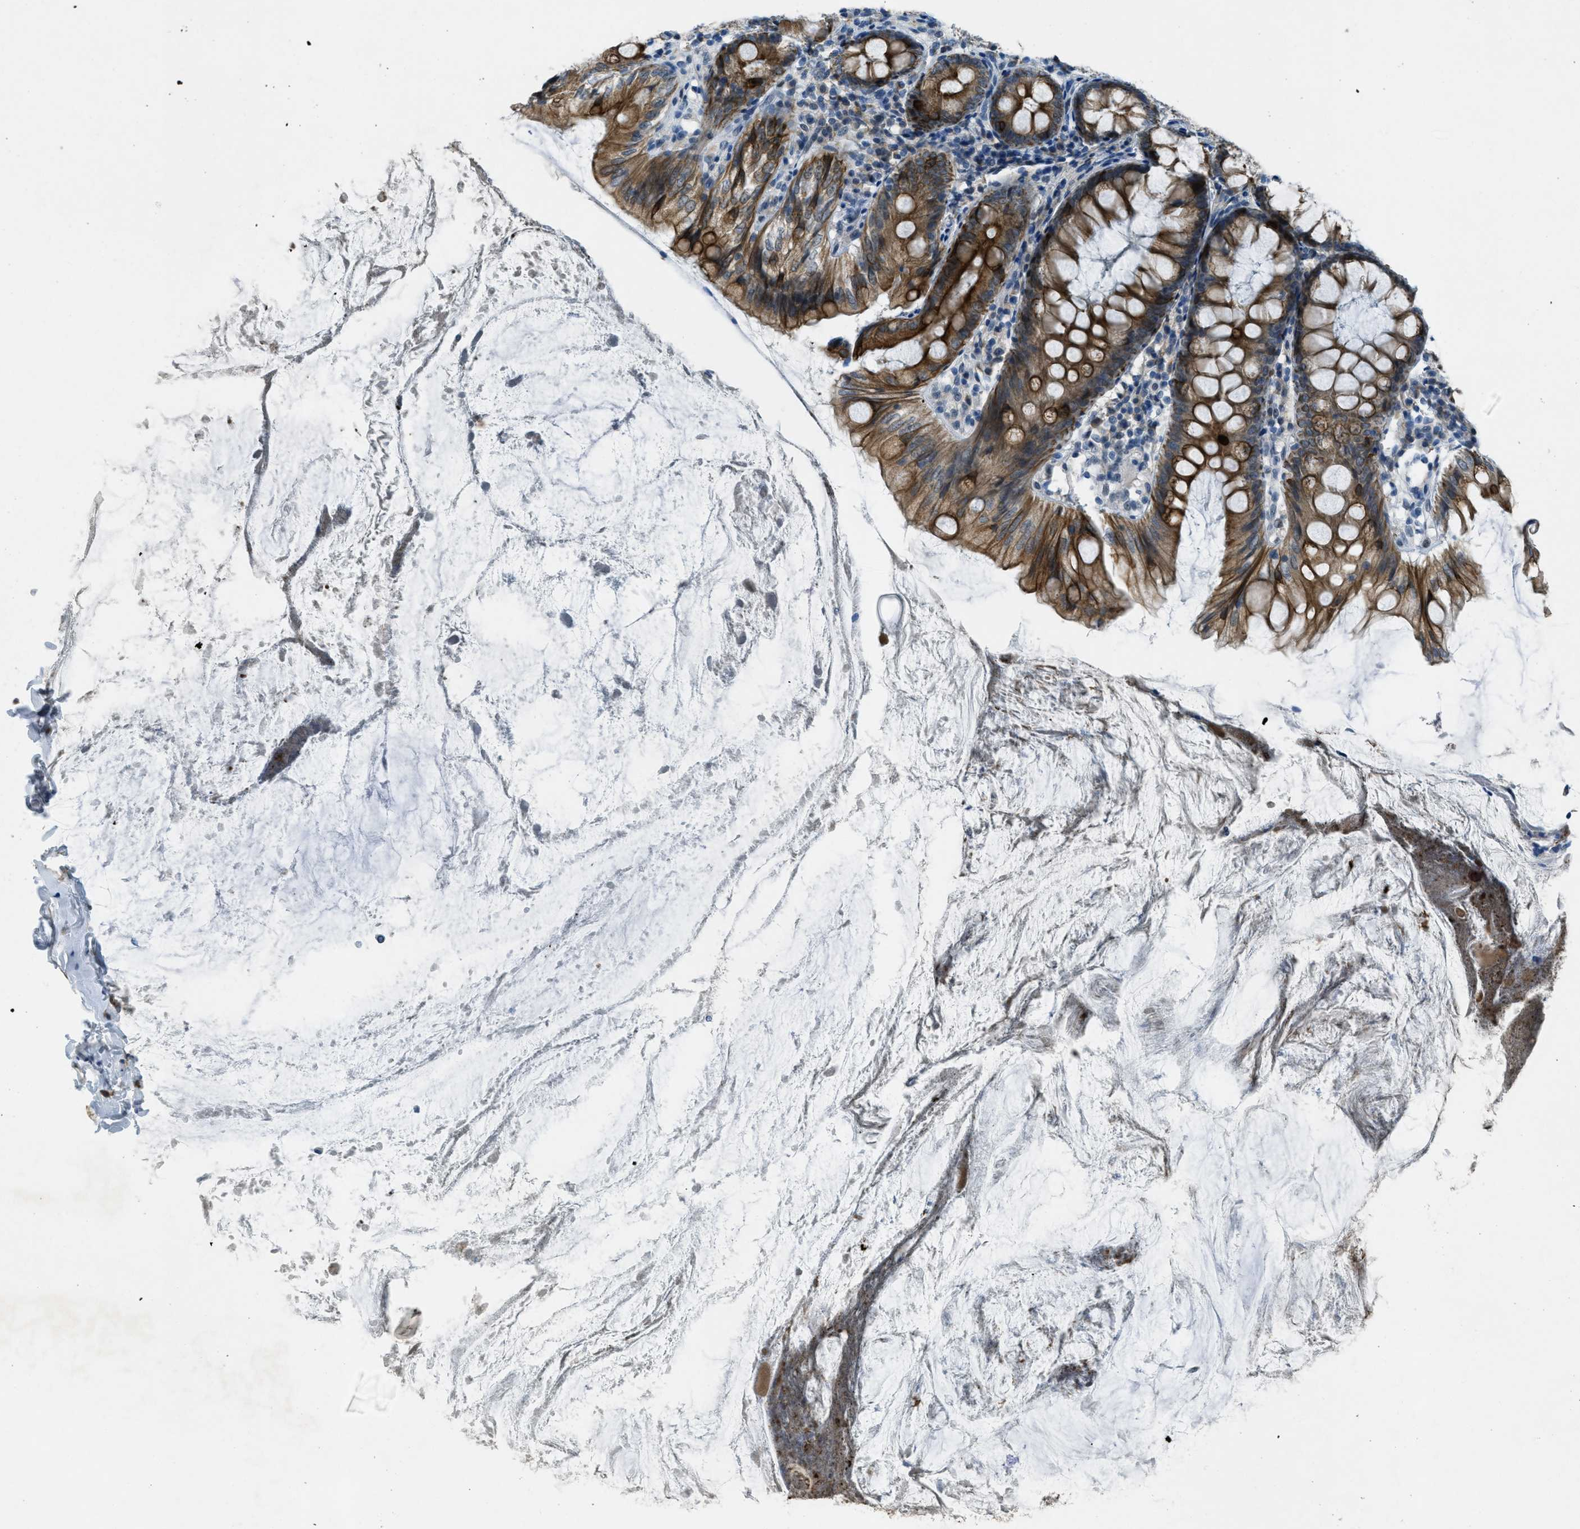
{"staining": {"intensity": "strong", "quantity": ">75%", "location": "cytoplasmic/membranous"}, "tissue": "appendix", "cell_type": "Glandular cells", "image_type": "normal", "snomed": [{"axis": "morphology", "description": "Normal tissue, NOS"}, {"axis": "topography", "description": "Appendix"}], "caption": "Immunohistochemistry (IHC) image of unremarkable appendix stained for a protein (brown), which demonstrates high levels of strong cytoplasmic/membranous positivity in about >75% of glandular cells.", "gene": "KLHL8", "patient": {"sex": "female", "age": 77}}